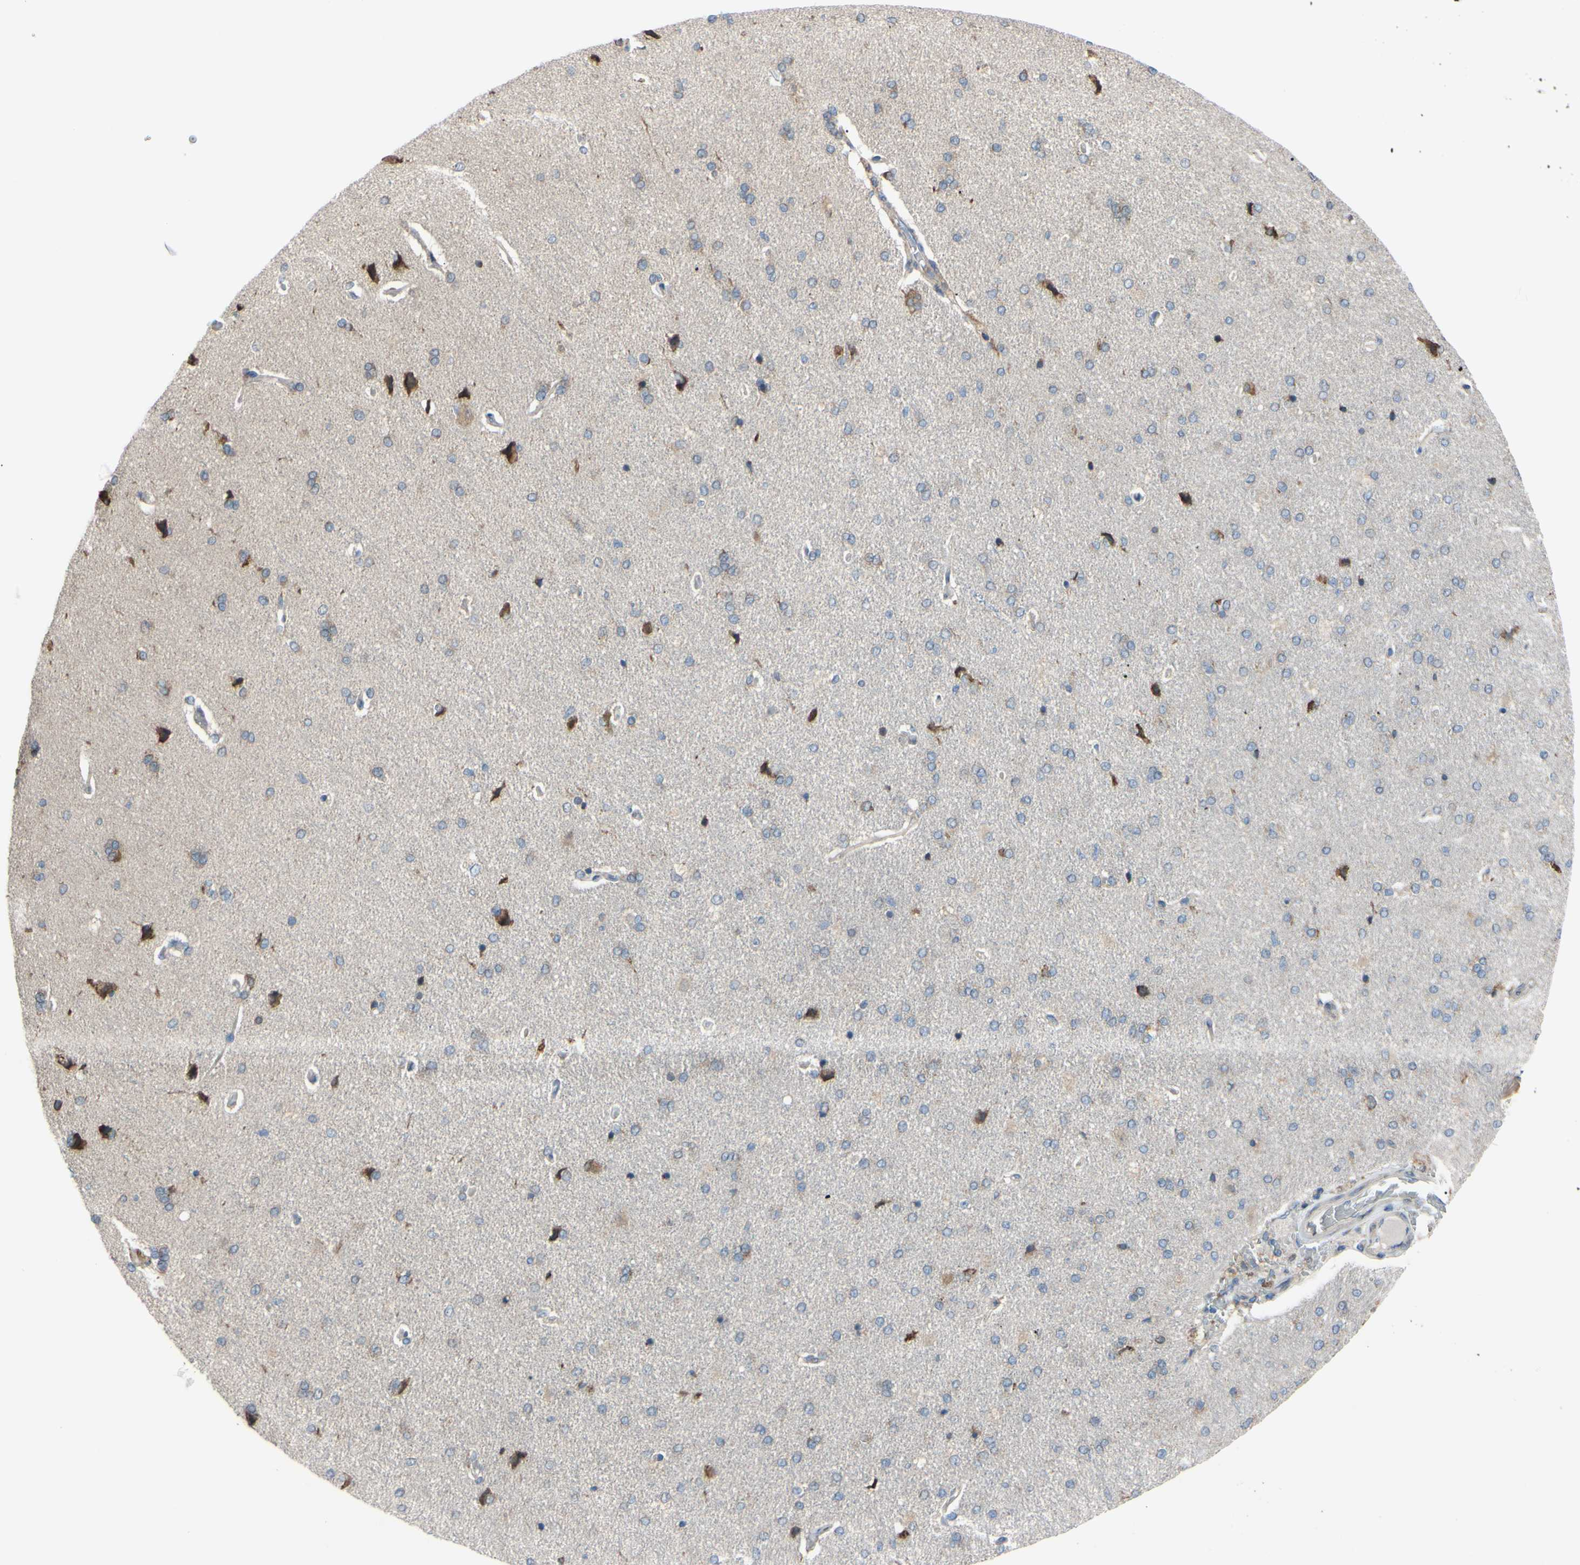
{"staining": {"intensity": "negative", "quantity": "none", "location": "none"}, "tissue": "cerebral cortex", "cell_type": "Endothelial cells", "image_type": "normal", "snomed": [{"axis": "morphology", "description": "Normal tissue, NOS"}, {"axis": "topography", "description": "Cerebral cortex"}], "caption": "Immunohistochemistry image of unremarkable cerebral cortex: cerebral cortex stained with DAB demonstrates no significant protein staining in endothelial cells. (DAB (3,3'-diaminobenzidine) IHC with hematoxylin counter stain).", "gene": "BMF", "patient": {"sex": "male", "age": 62}}